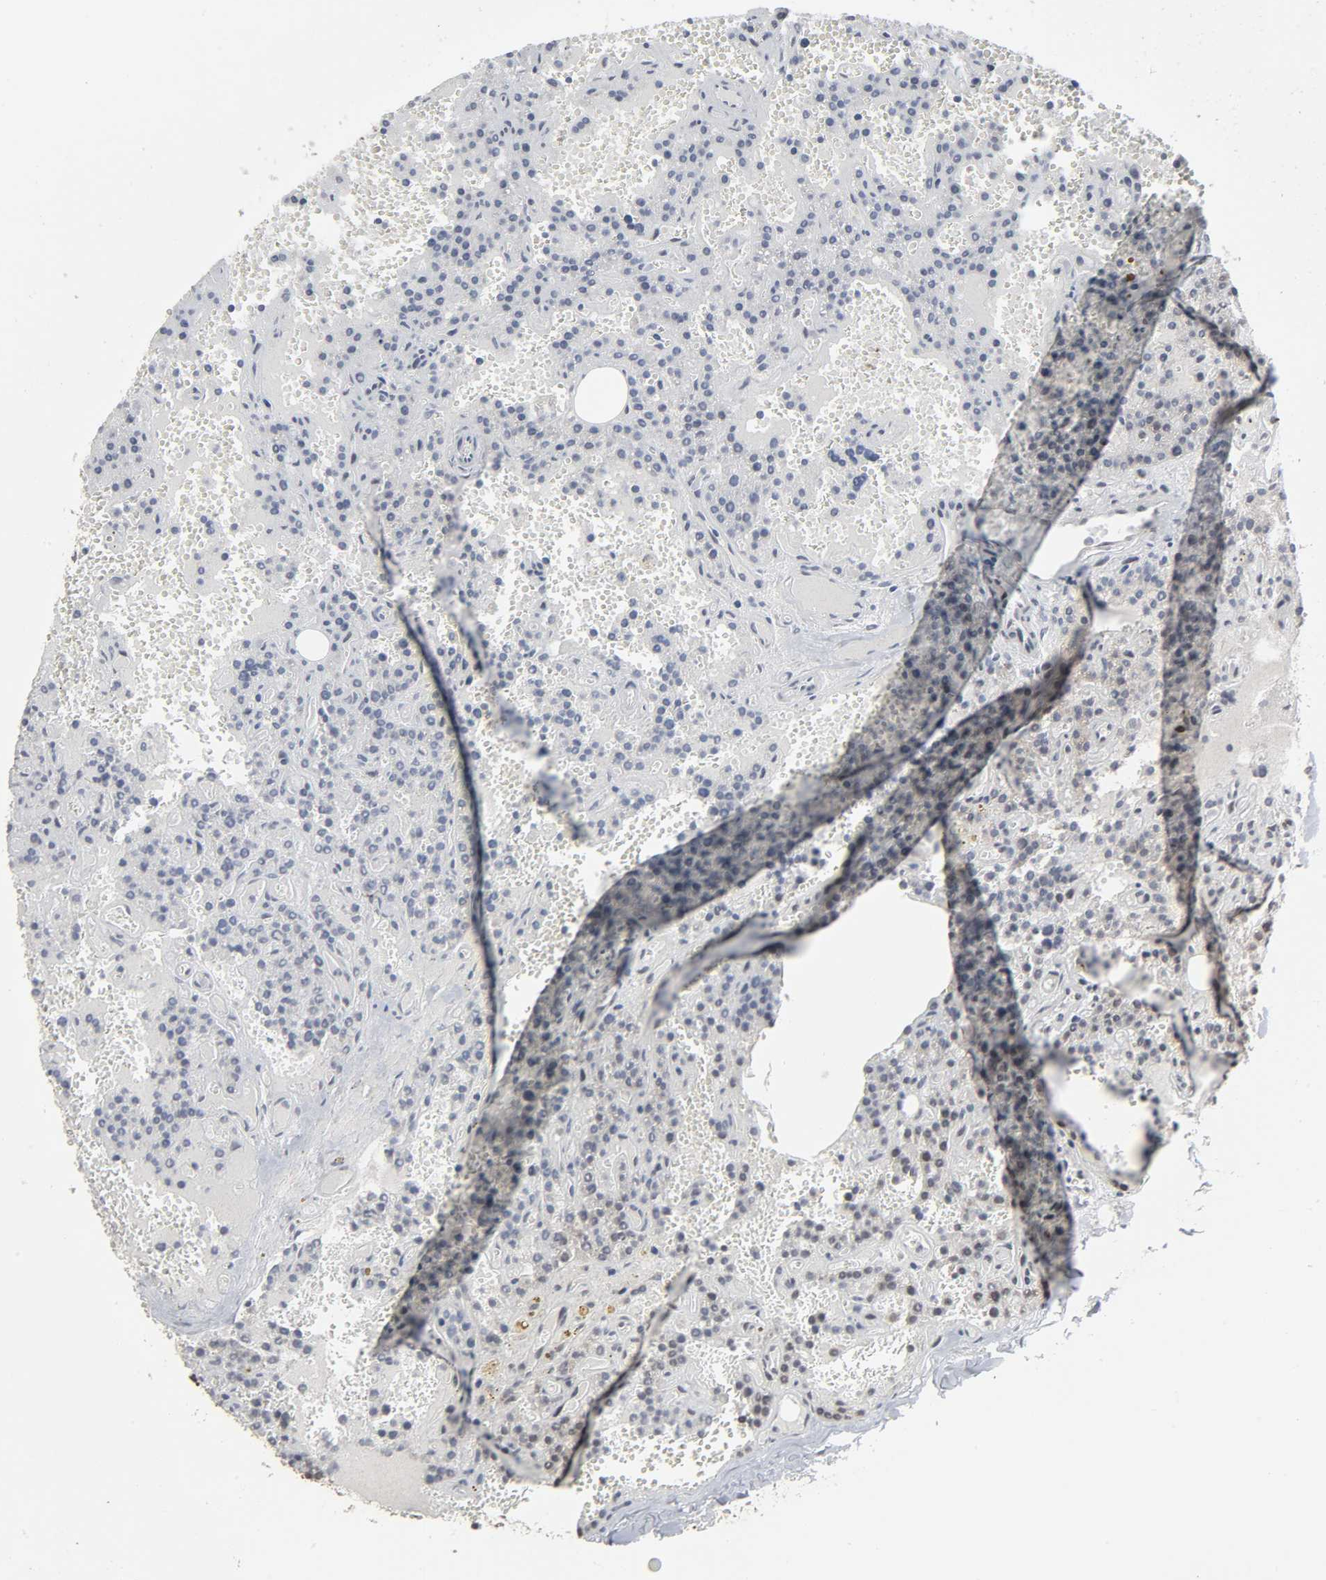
{"staining": {"intensity": "strong", "quantity": ">75%", "location": "cytoplasmic/membranous"}, "tissue": "parathyroid gland", "cell_type": "Glandular cells", "image_type": "normal", "snomed": [{"axis": "morphology", "description": "Normal tissue, NOS"}, {"axis": "topography", "description": "Parathyroid gland"}], "caption": "Immunohistochemical staining of benign parathyroid gland exhibits >75% levels of strong cytoplasmic/membranous protein expression in about >75% of glandular cells.", "gene": "MUC1", "patient": {"sex": "male", "age": 25}}